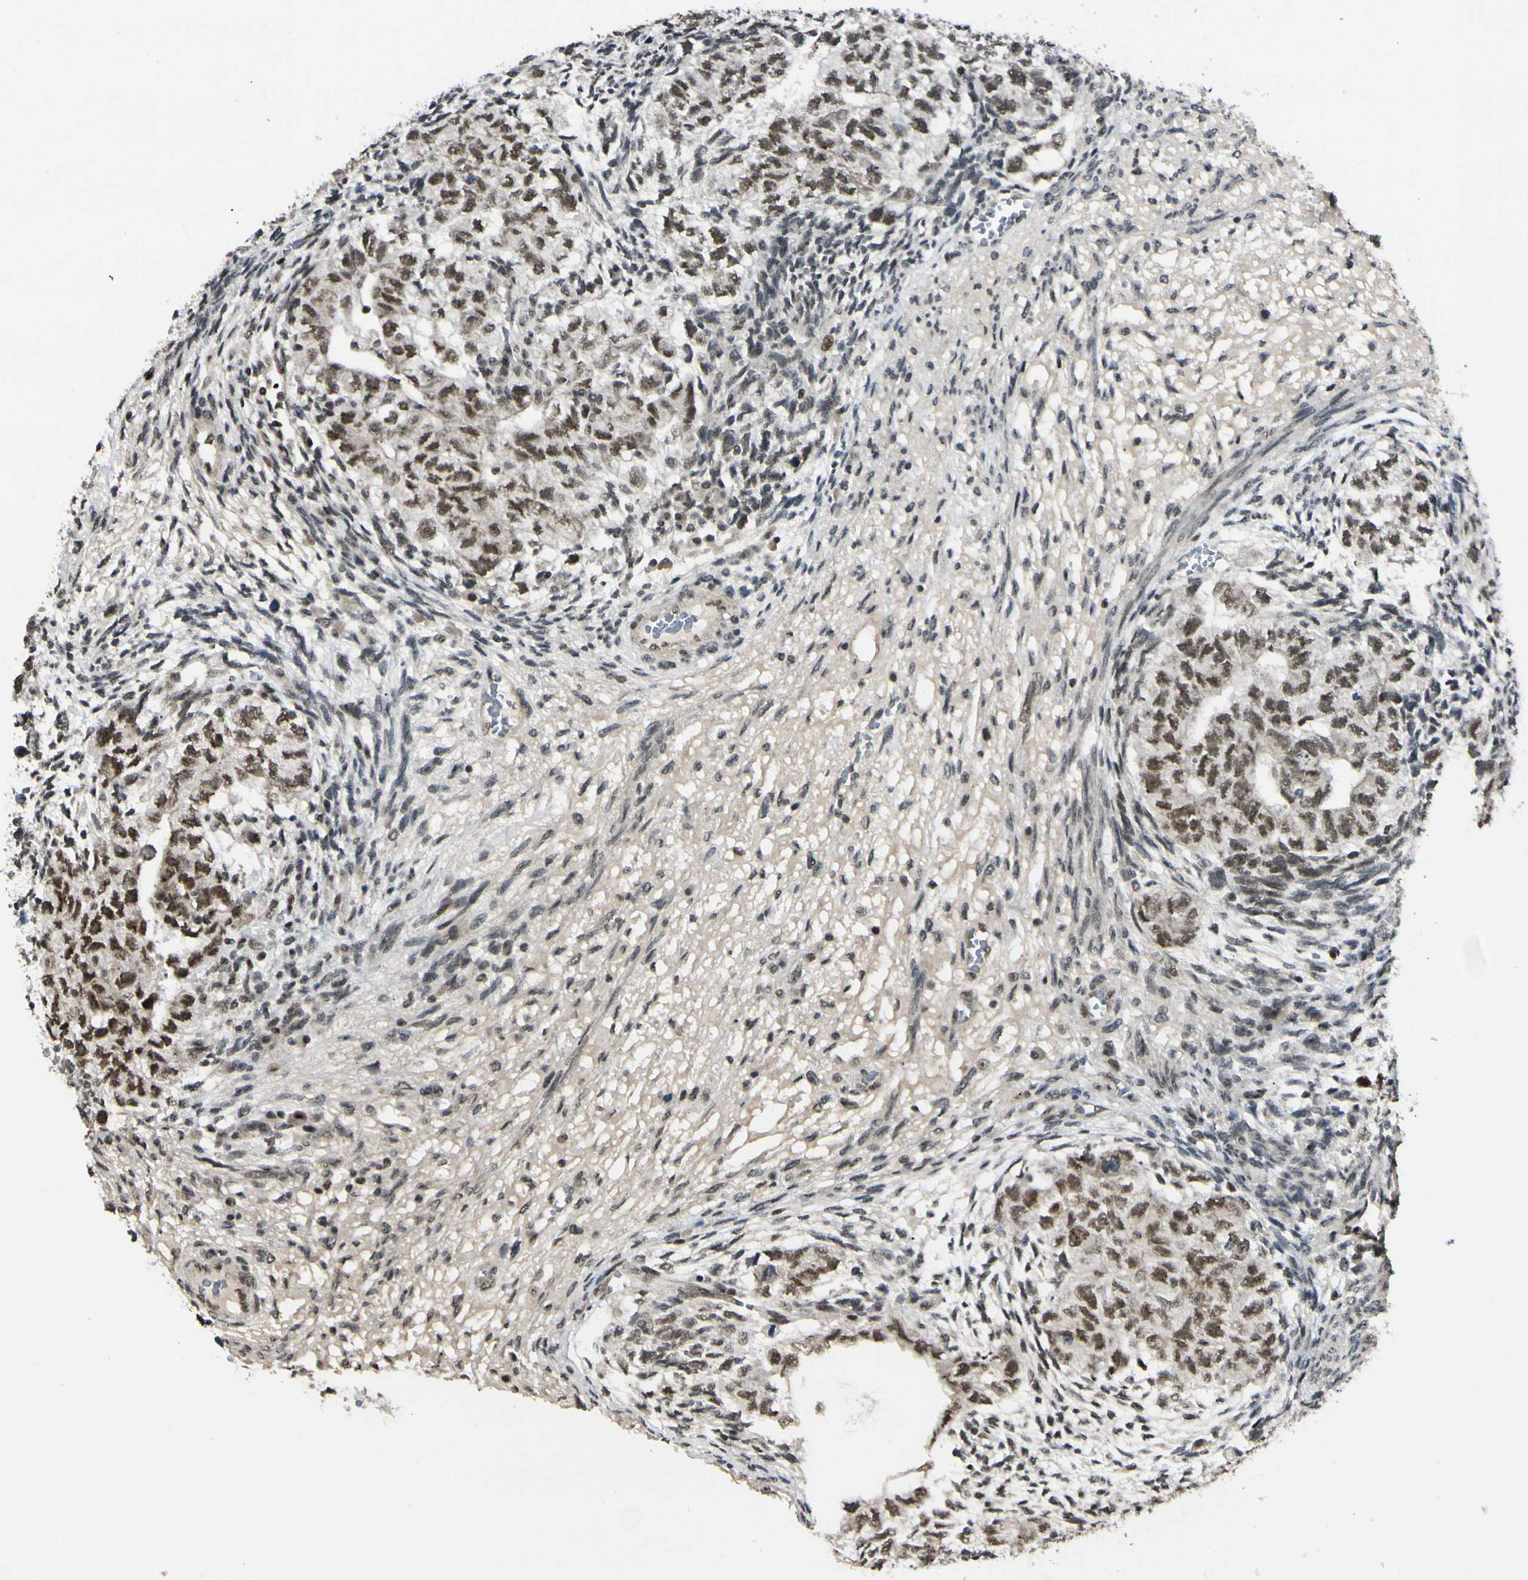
{"staining": {"intensity": "moderate", "quantity": ">75%", "location": "nuclear"}, "tissue": "testis cancer", "cell_type": "Tumor cells", "image_type": "cancer", "snomed": [{"axis": "morphology", "description": "Normal tissue, NOS"}, {"axis": "morphology", "description": "Carcinoma, Embryonal, NOS"}, {"axis": "topography", "description": "Testis"}], "caption": "DAB immunohistochemical staining of human embryonal carcinoma (testis) exhibits moderate nuclear protein expression in approximately >75% of tumor cells. Using DAB (brown) and hematoxylin (blue) stains, captured at high magnification using brightfield microscopy.", "gene": "BRMS1", "patient": {"sex": "male", "age": 36}}